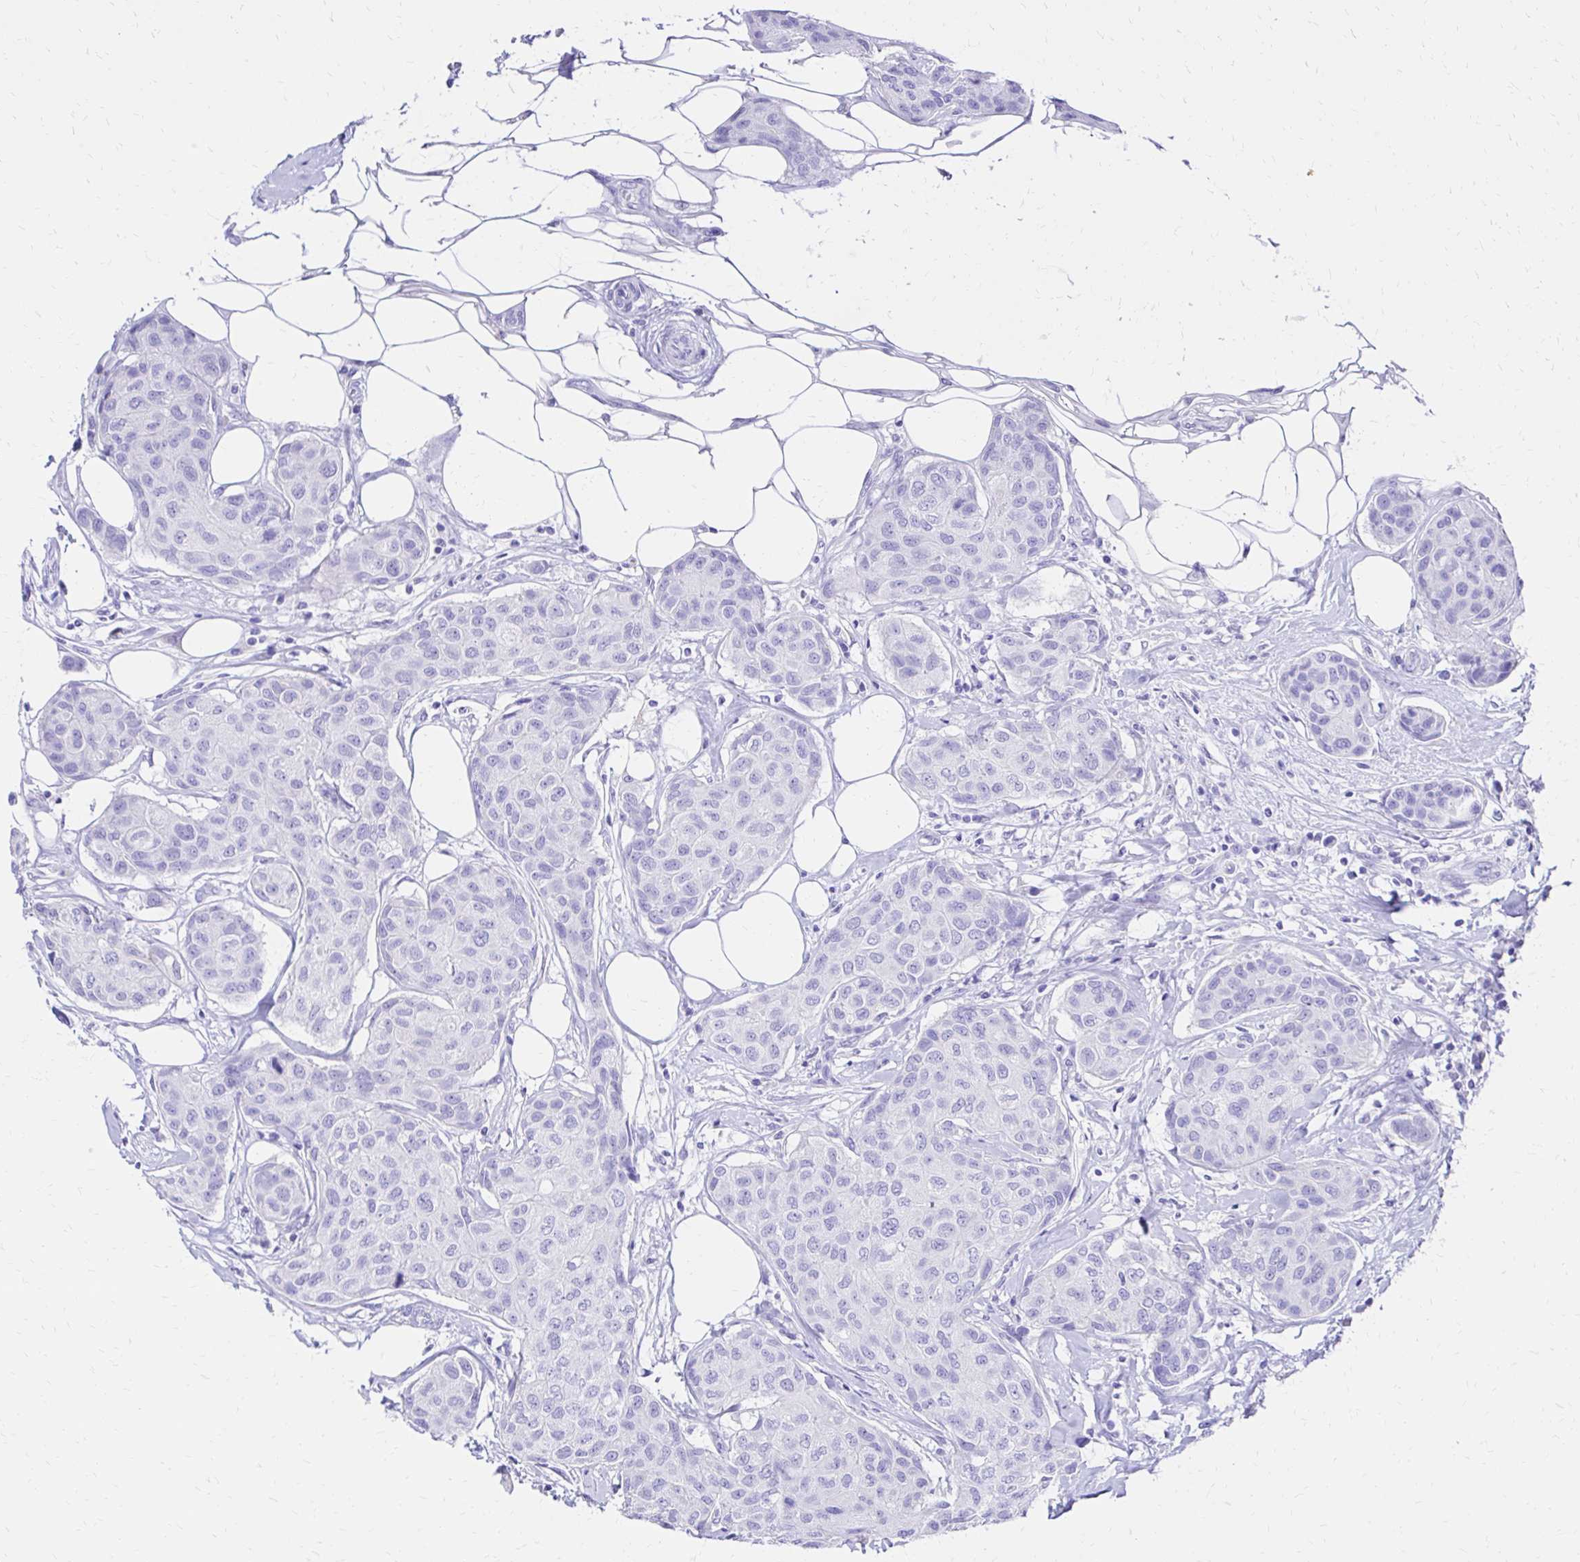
{"staining": {"intensity": "negative", "quantity": "none", "location": "none"}, "tissue": "breast cancer", "cell_type": "Tumor cells", "image_type": "cancer", "snomed": [{"axis": "morphology", "description": "Duct carcinoma"}, {"axis": "topography", "description": "Breast"}, {"axis": "topography", "description": "Lymph node"}], "caption": "An IHC image of breast cancer is shown. There is no staining in tumor cells of breast cancer.", "gene": "S100G", "patient": {"sex": "female", "age": 80}}